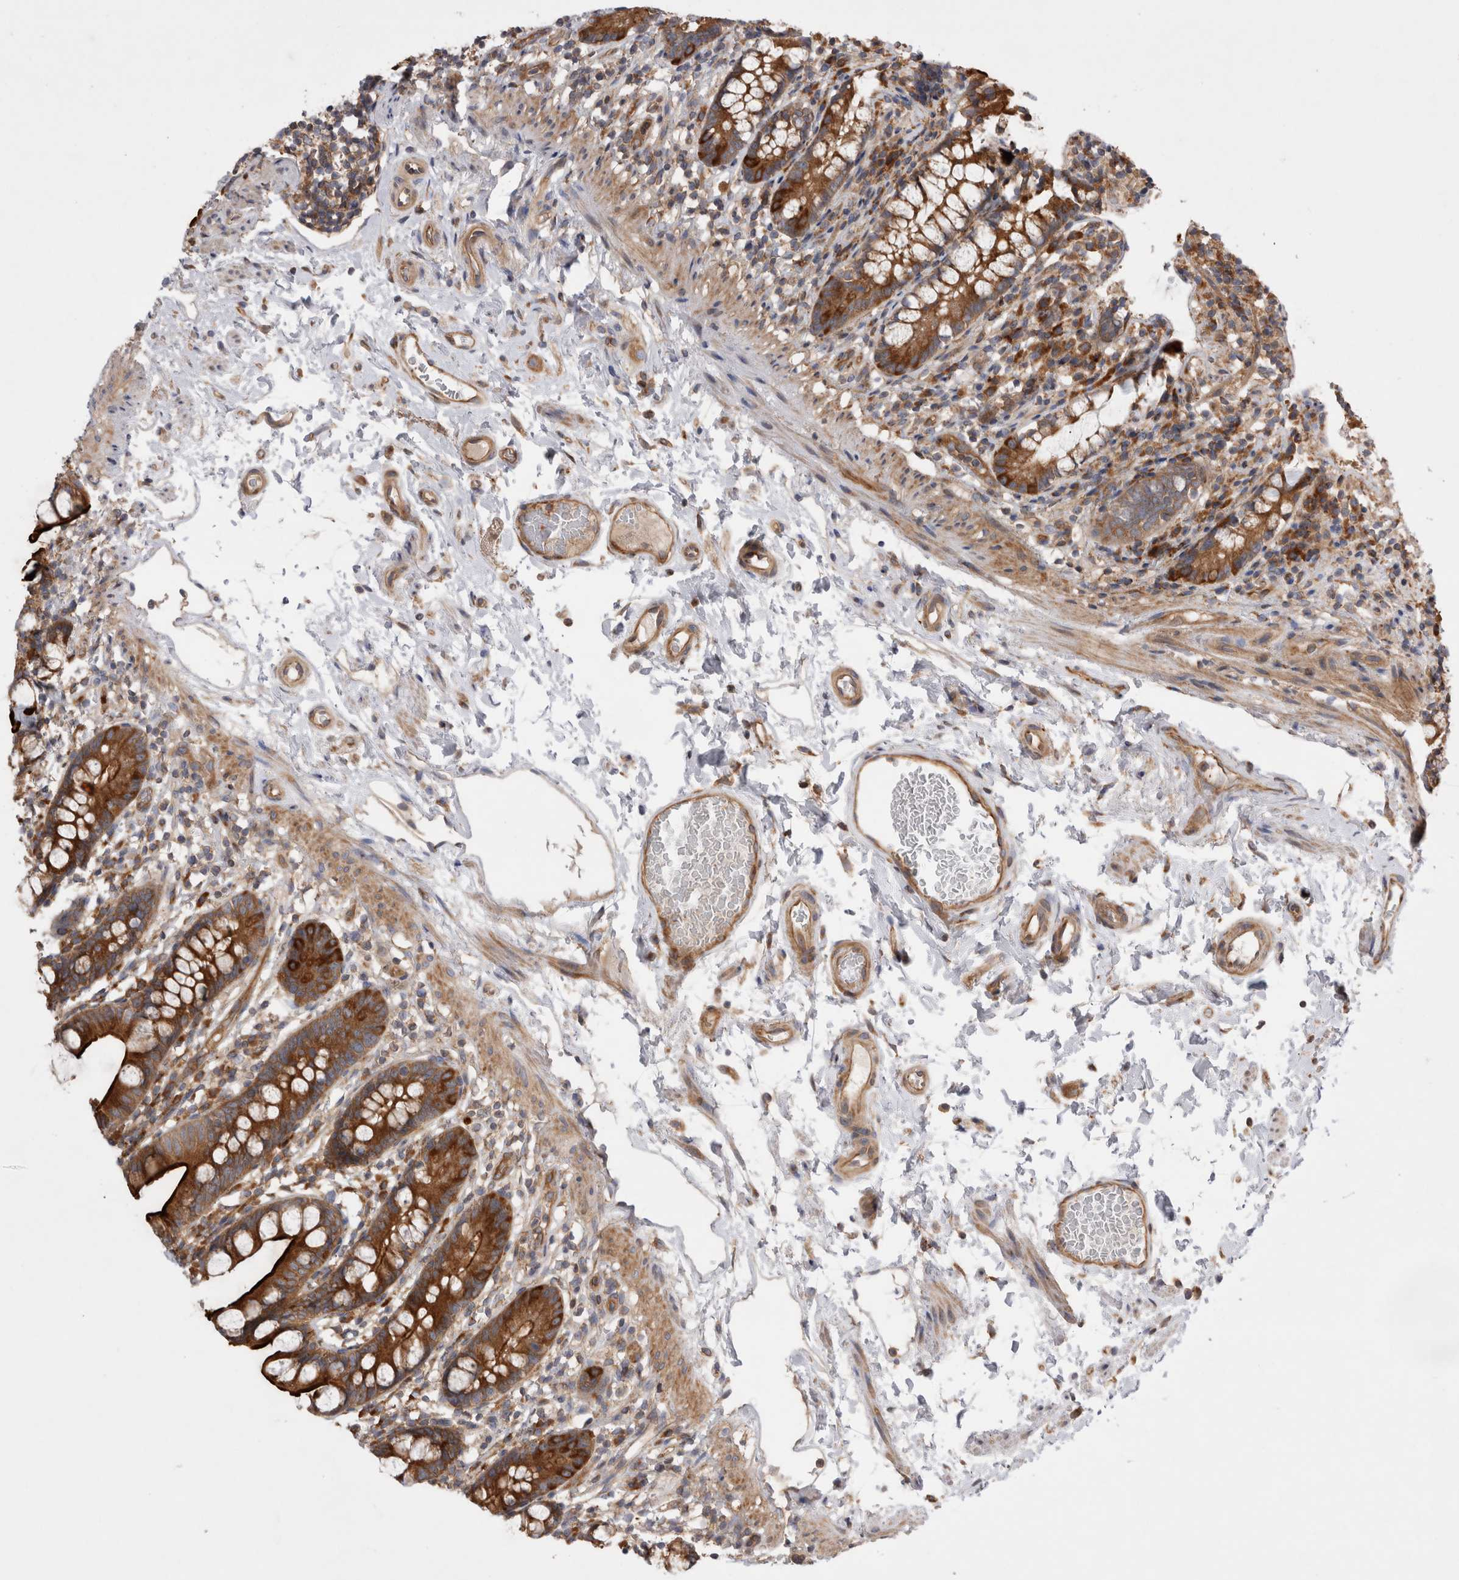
{"staining": {"intensity": "strong", "quantity": ">75%", "location": "cytoplasmic/membranous"}, "tissue": "small intestine", "cell_type": "Glandular cells", "image_type": "normal", "snomed": [{"axis": "morphology", "description": "Normal tissue, NOS"}, {"axis": "topography", "description": "Small intestine"}], "caption": "Immunohistochemistry (IHC) (DAB (3,3'-diaminobenzidine)) staining of benign human small intestine reveals strong cytoplasmic/membranous protein staining in about >75% of glandular cells. The staining was performed using DAB (3,3'-diaminobenzidine), with brown indicating positive protein expression. Nuclei are stained blue with hematoxylin.", "gene": "PDCD10", "patient": {"sex": "female", "age": 84}}